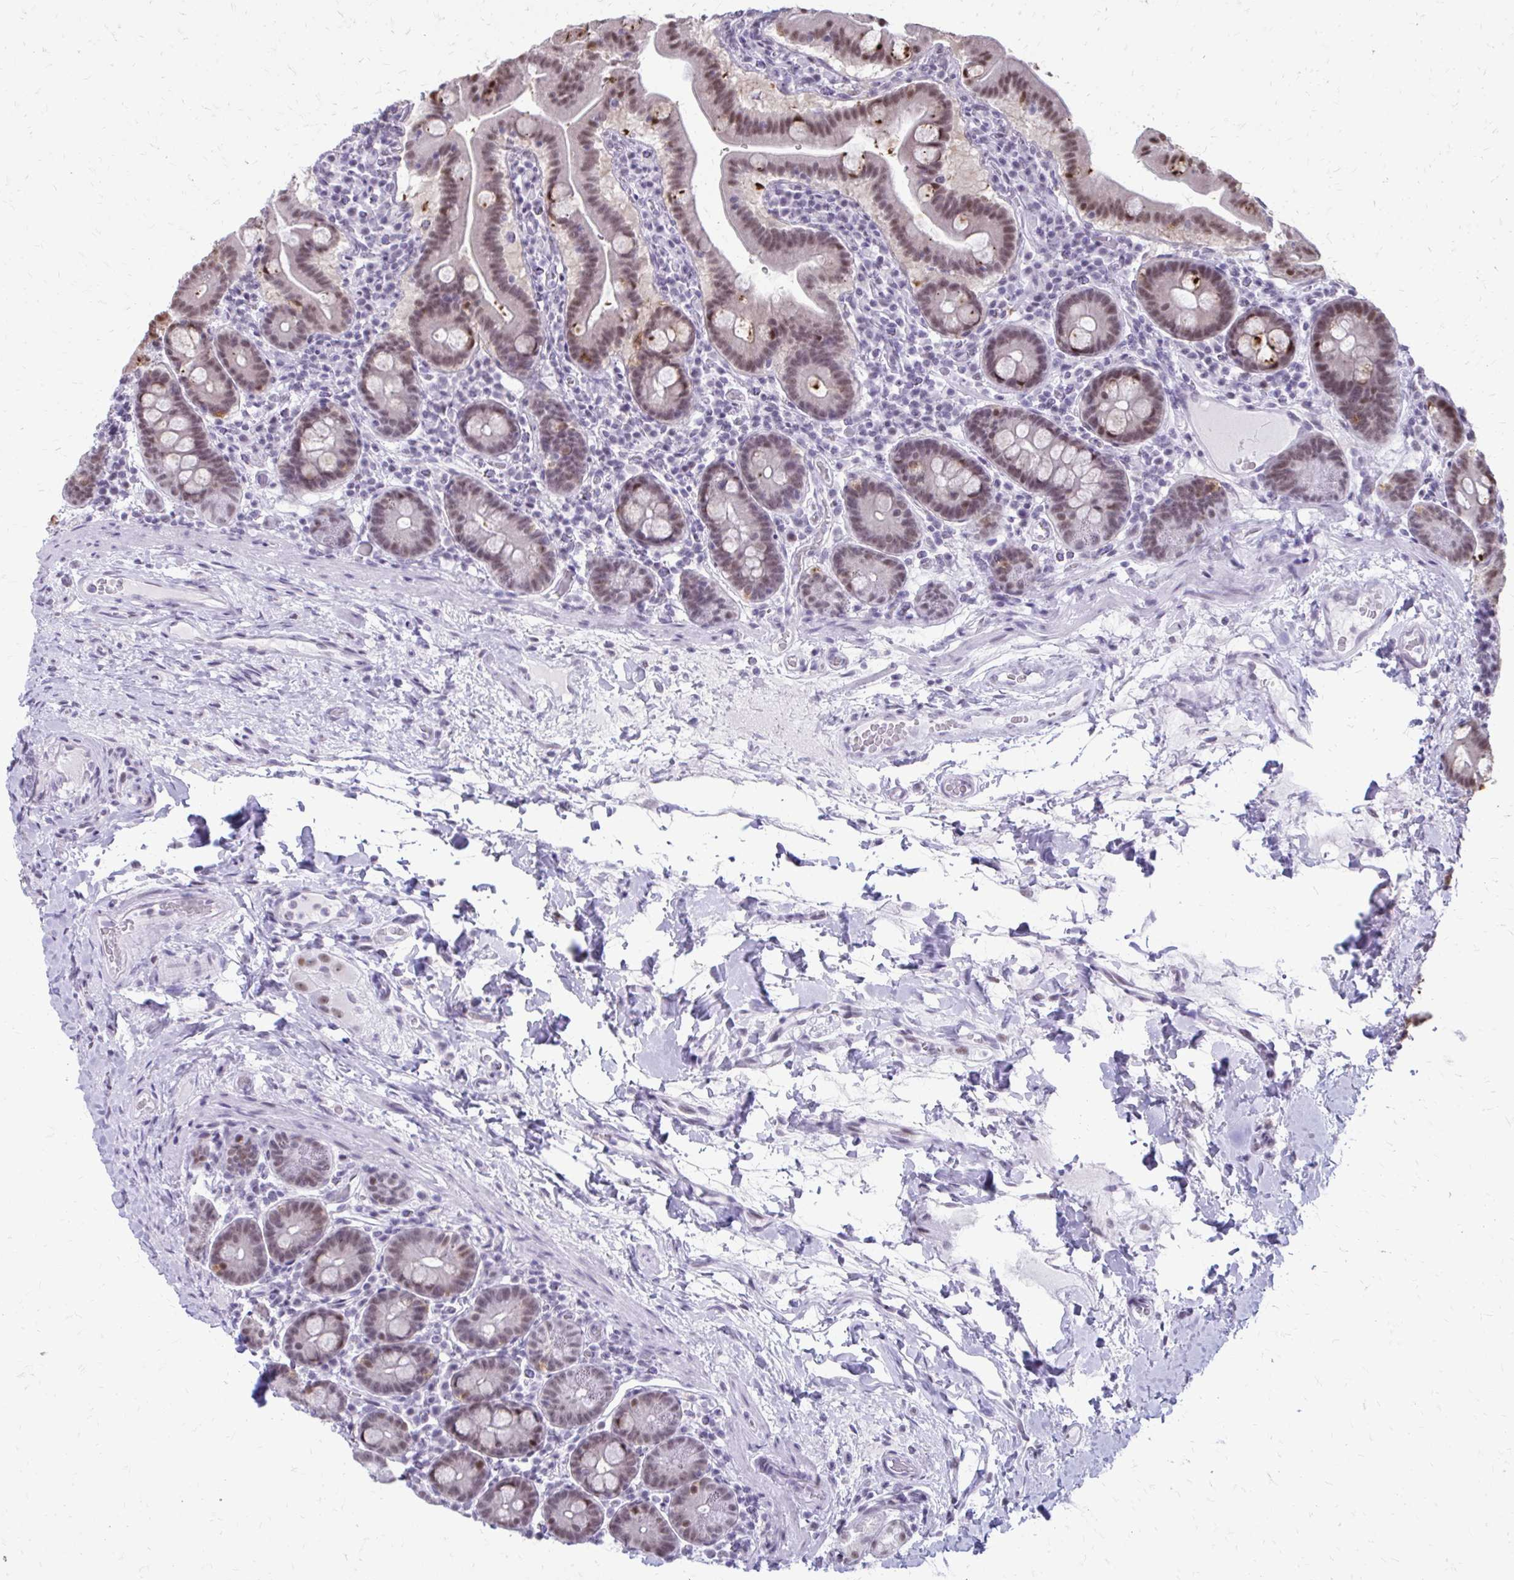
{"staining": {"intensity": "moderate", "quantity": "25%-75%", "location": "cytoplasmic/membranous,nuclear"}, "tissue": "small intestine", "cell_type": "Glandular cells", "image_type": "normal", "snomed": [{"axis": "morphology", "description": "Normal tissue, NOS"}, {"axis": "topography", "description": "Small intestine"}], "caption": "Immunohistochemical staining of benign small intestine reveals moderate cytoplasmic/membranous,nuclear protein staining in about 25%-75% of glandular cells. (IHC, brightfield microscopy, high magnification).", "gene": "SS18", "patient": {"sex": "male", "age": 26}}